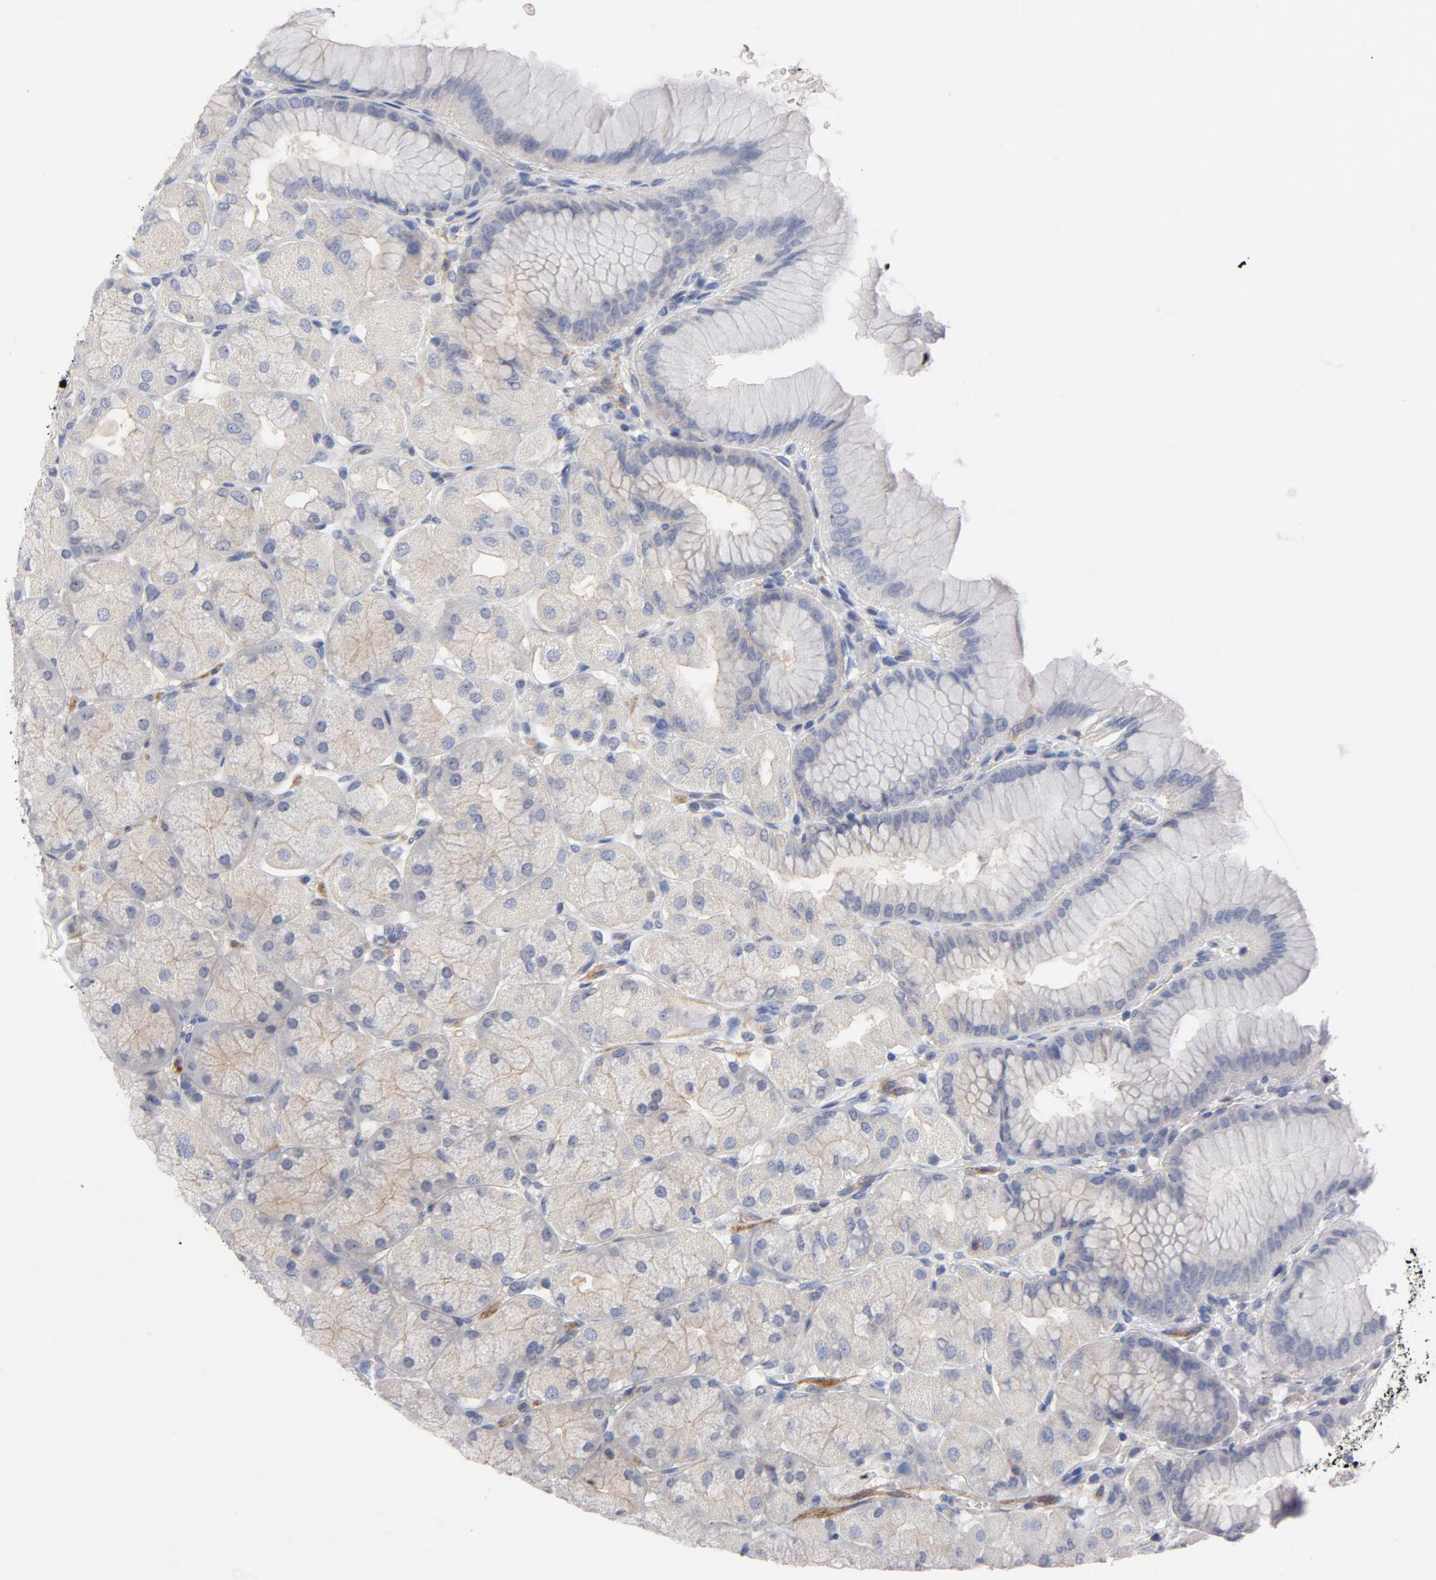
{"staining": {"intensity": "weak", "quantity": ">75%", "location": "cytoplasmic/membranous"}, "tissue": "stomach", "cell_type": "Glandular cells", "image_type": "normal", "snomed": [{"axis": "morphology", "description": "Normal tissue, NOS"}, {"axis": "topography", "description": "Stomach, upper"}], "caption": "The immunohistochemical stain shows weak cytoplasmic/membranous staining in glandular cells of benign stomach.", "gene": "ROCK1", "patient": {"sex": "female", "age": 56}}